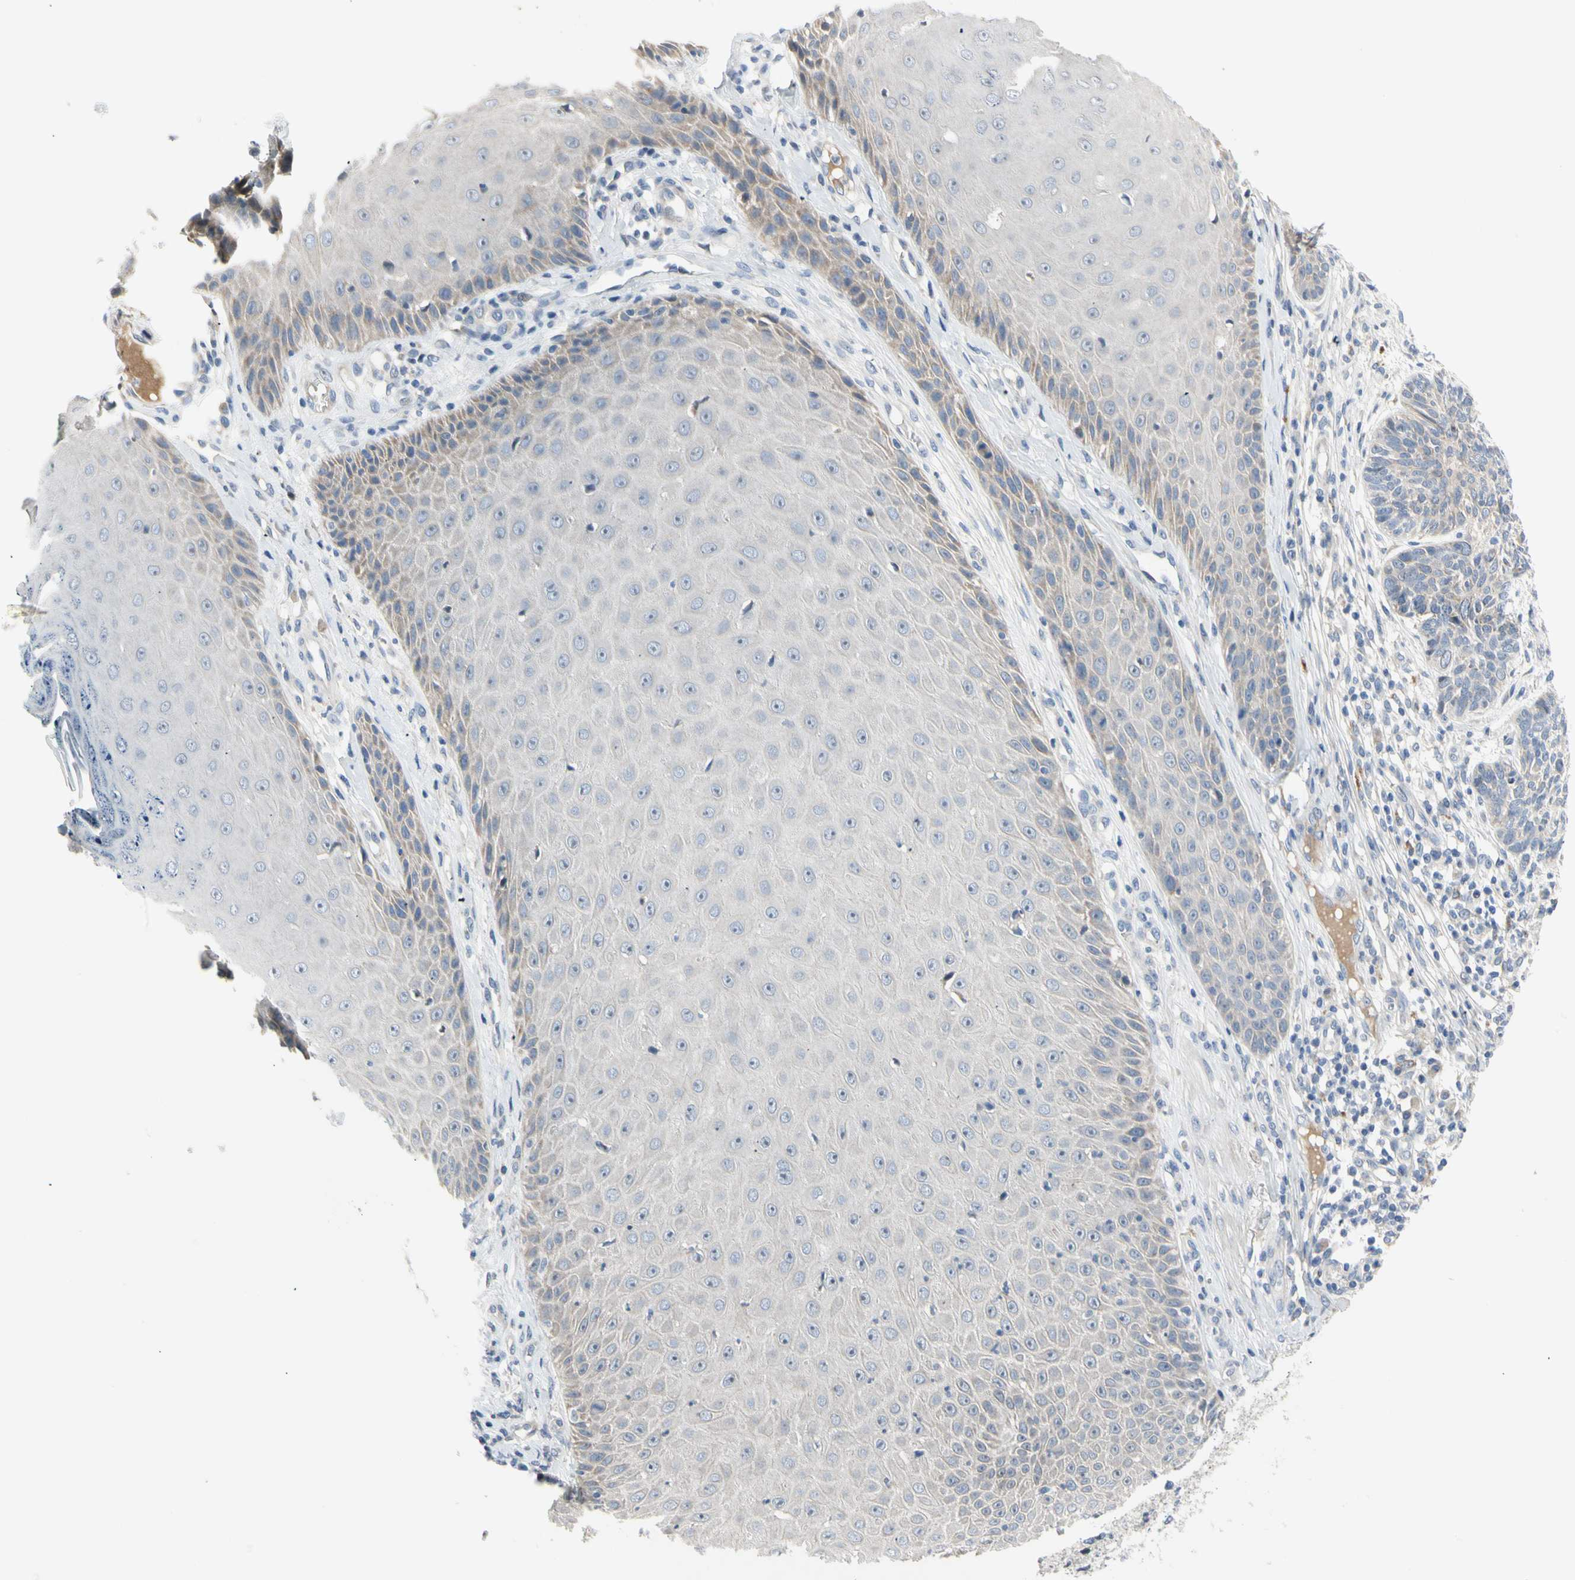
{"staining": {"intensity": "negative", "quantity": "none", "location": "none"}, "tissue": "skin cancer", "cell_type": "Tumor cells", "image_type": "cancer", "snomed": [{"axis": "morphology", "description": "Normal tissue, NOS"}, {"axis": "morphology", "description": "Basal cell carcinoma"}, {"axis": "topography", "description": "Skin"}], "caption": "Histopathology image shows no significant protein expression in tumor cells of basal cell carcinoma (skin).", "gene": "NFASC", "patient": {"sex": "male", "age": 52}}